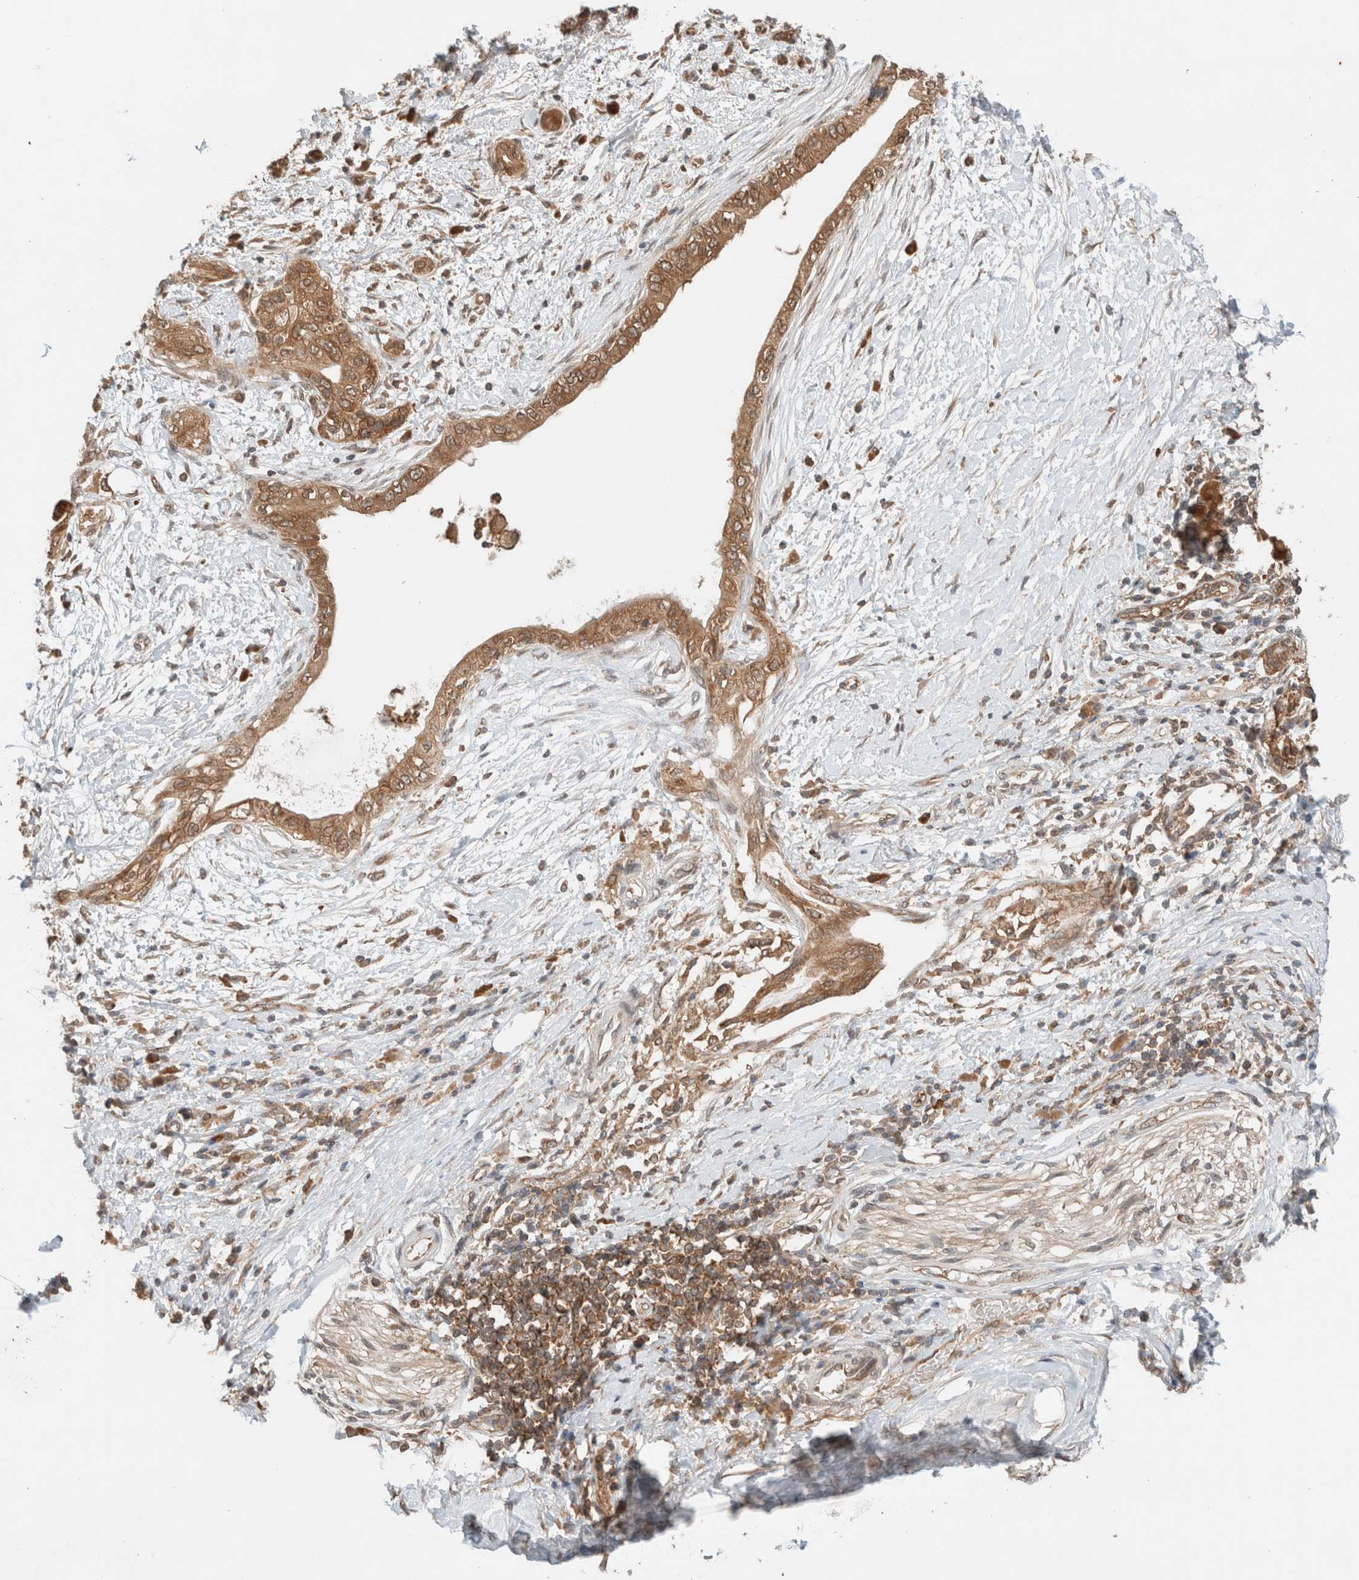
{"staining": {"intensity": "moderate", "quantity": ">75%", "location": "cytoplasmic/membranous"}, "tissue": "pancreatic cancer", "cell_type": "Tumor cells", "image_type": "cancer", "snomed": [{"axis": "morphology", "description": "Normal tissue, NOS"}, {"axis": "morphology", "description": "Adenocarcinoma, NOS"}, {"axis": "topography", "description": "Pancreas"}, {"axis": "topography", "description": "Duodenum"}], "caption": "Pancreatic adenocarcinoma stained for a protein (brown) reveals moderate cytoplasmic/membranous positive positivity in approximately >75% of tumor cells.", "gene": "ARFGEF2", "patient": {"sex": "female", "age": 60}}